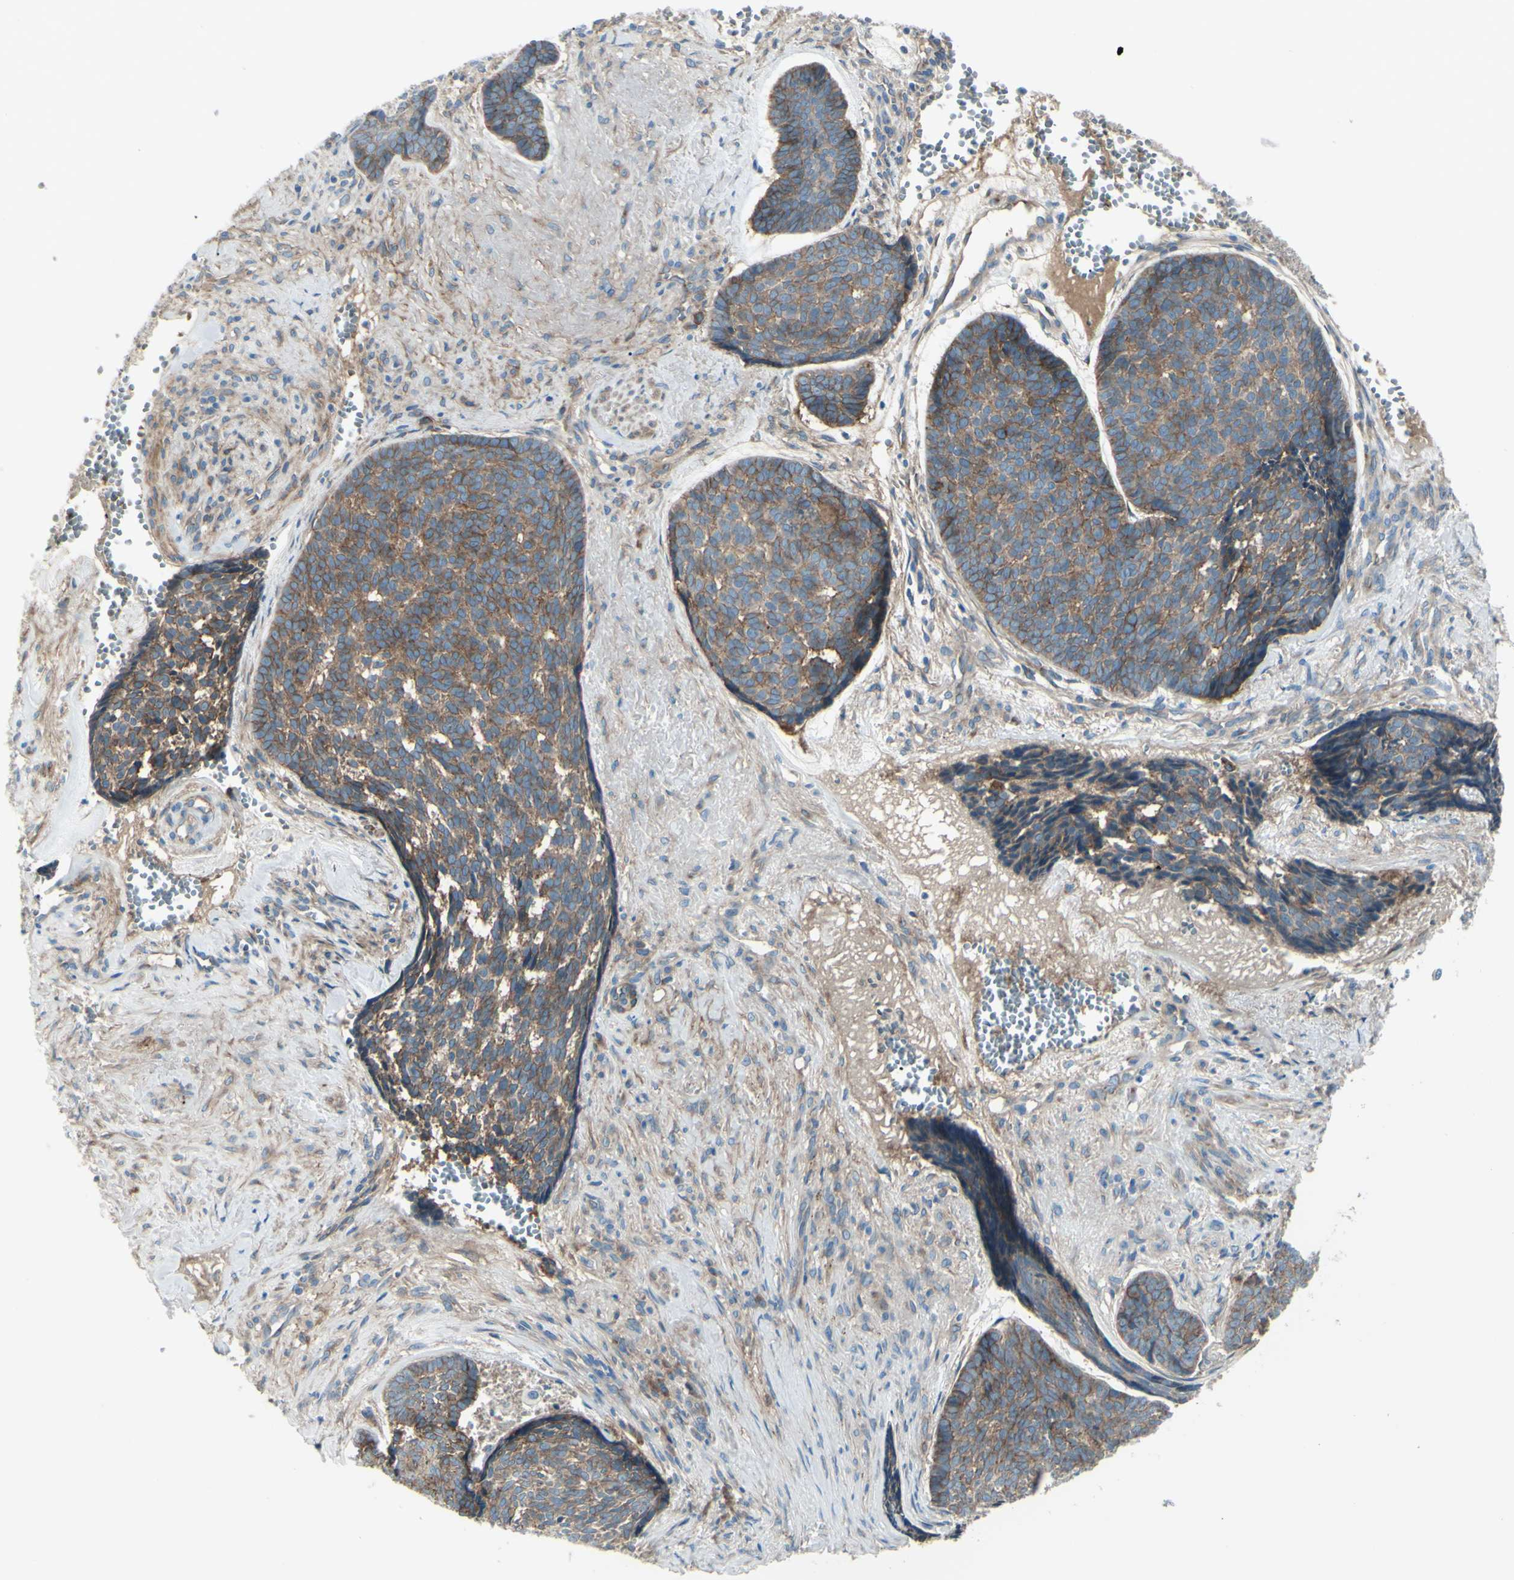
{"staining": {"intensity": "moderate", "quantity": ">75%", "location": "cytoplasmic/membranous"}, "tissue": "skin cancer", "cell_type": "Tumor cells", "image_type": "cancer", "snomed": [{"axis": "morphology", "description": "Basal cell carcinoma"}, {"axis": "topography", "description": "Skin"}], "caption": "There is medium levels of moderate cytoplasmic/membranous staining in tumor cells of skin cancer (basal cell carcinoma), as demonstrated by immunohistochemical staining (brown color).", "gene": "PCDHGA2", "patient": {"sex": "male", "age": 84}}